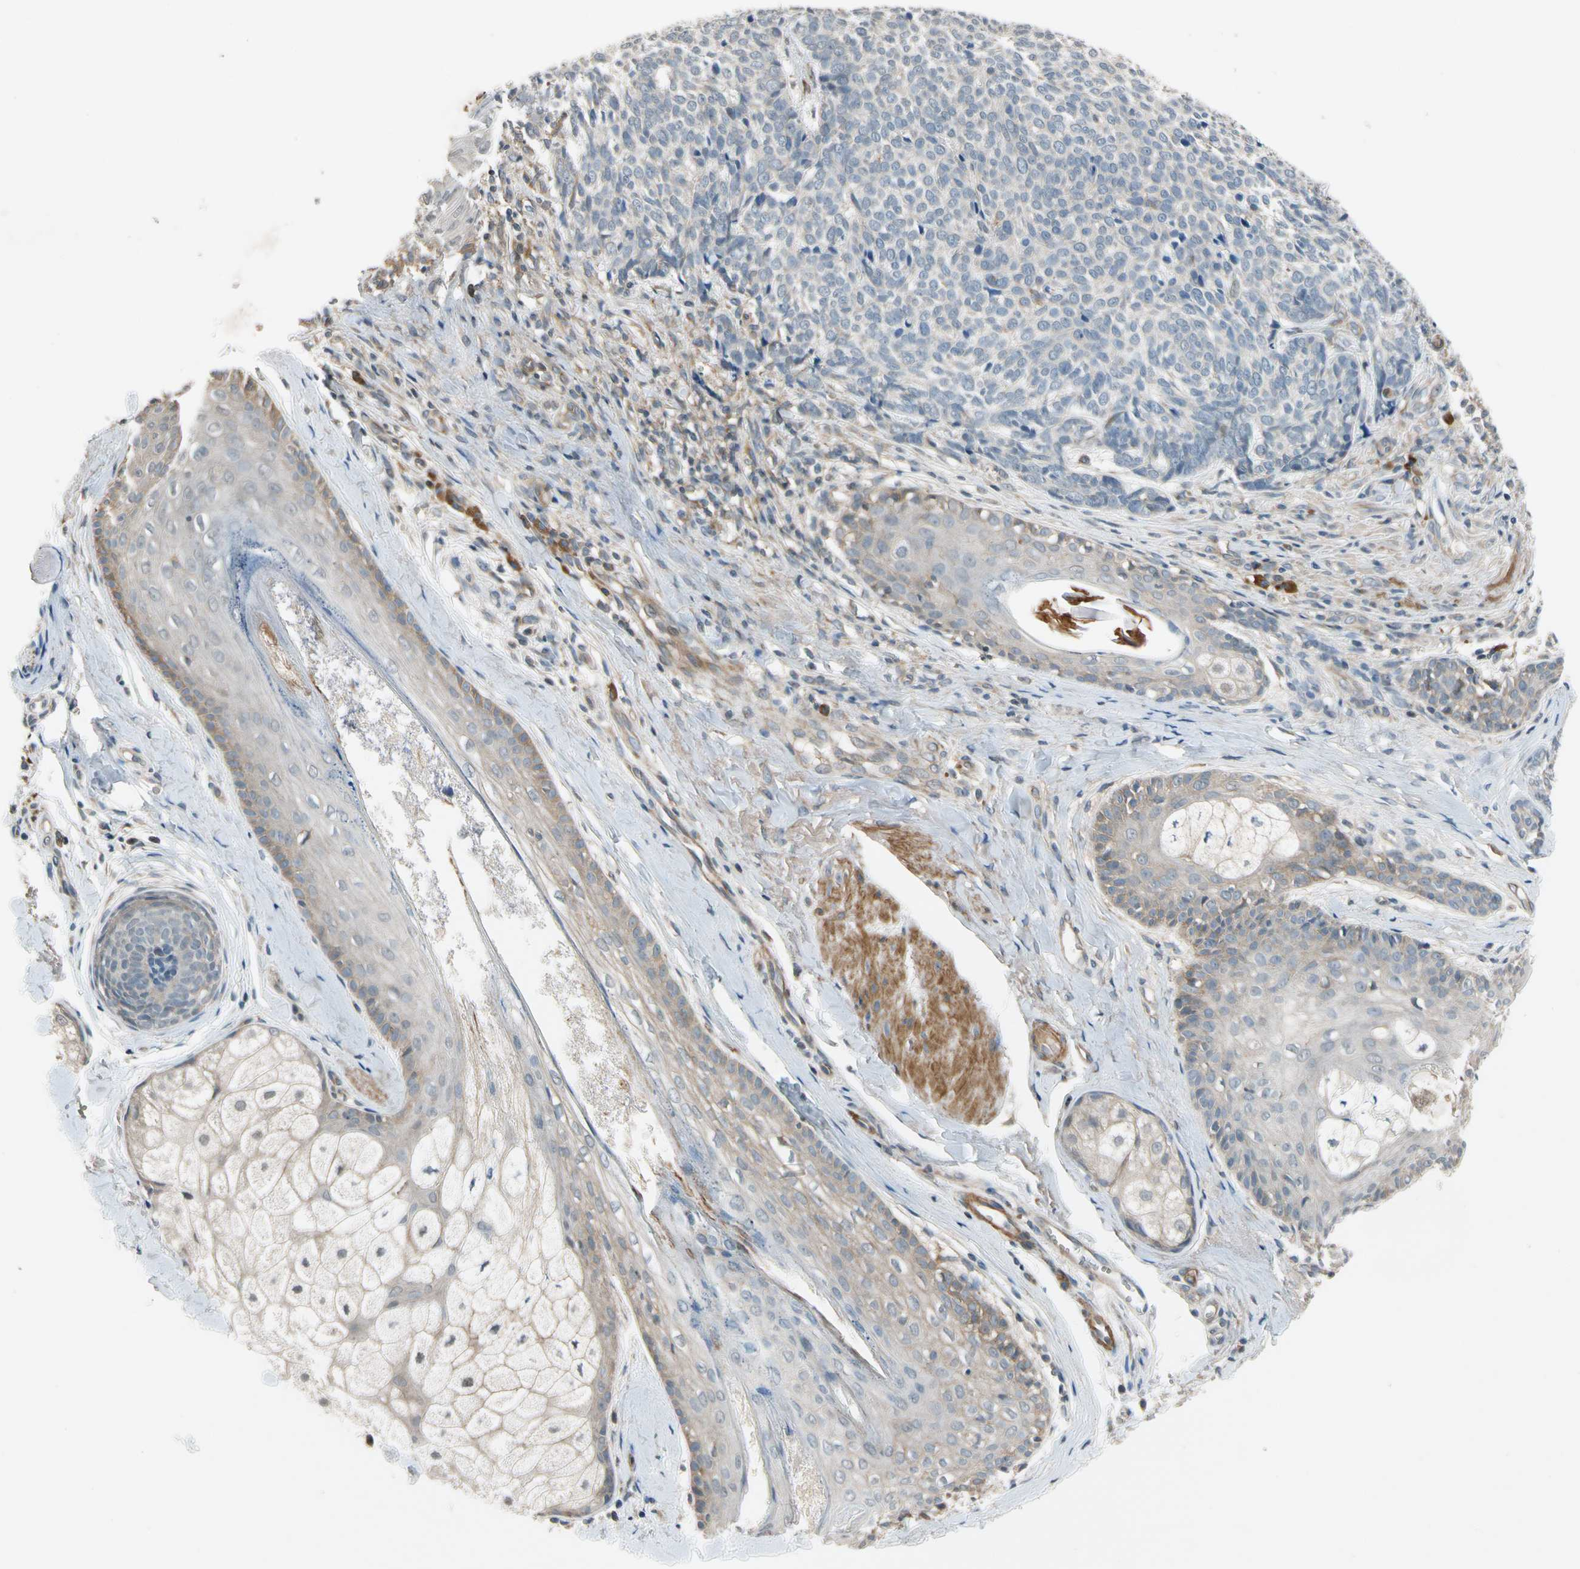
{"staining": {"intensity": "negative", "quantity": "none", "location": "none"}, "tissue": "skin cancer", "cell_type": "Tumor cells", "image_type": "cancer", "snomed": [{"axis": "morphology", "description": "Basal cell carcinoma"}, {"axis": "topography", "description": "Skin"}], "caption": "DAB (3,3'-diaminobenzidine) immunohistochemical staining of basal cell carcinoma (skin) displays no significant expression in tumor cells.", "gene": "MST1R", "patient": {"sex": "male", "age": 84}}